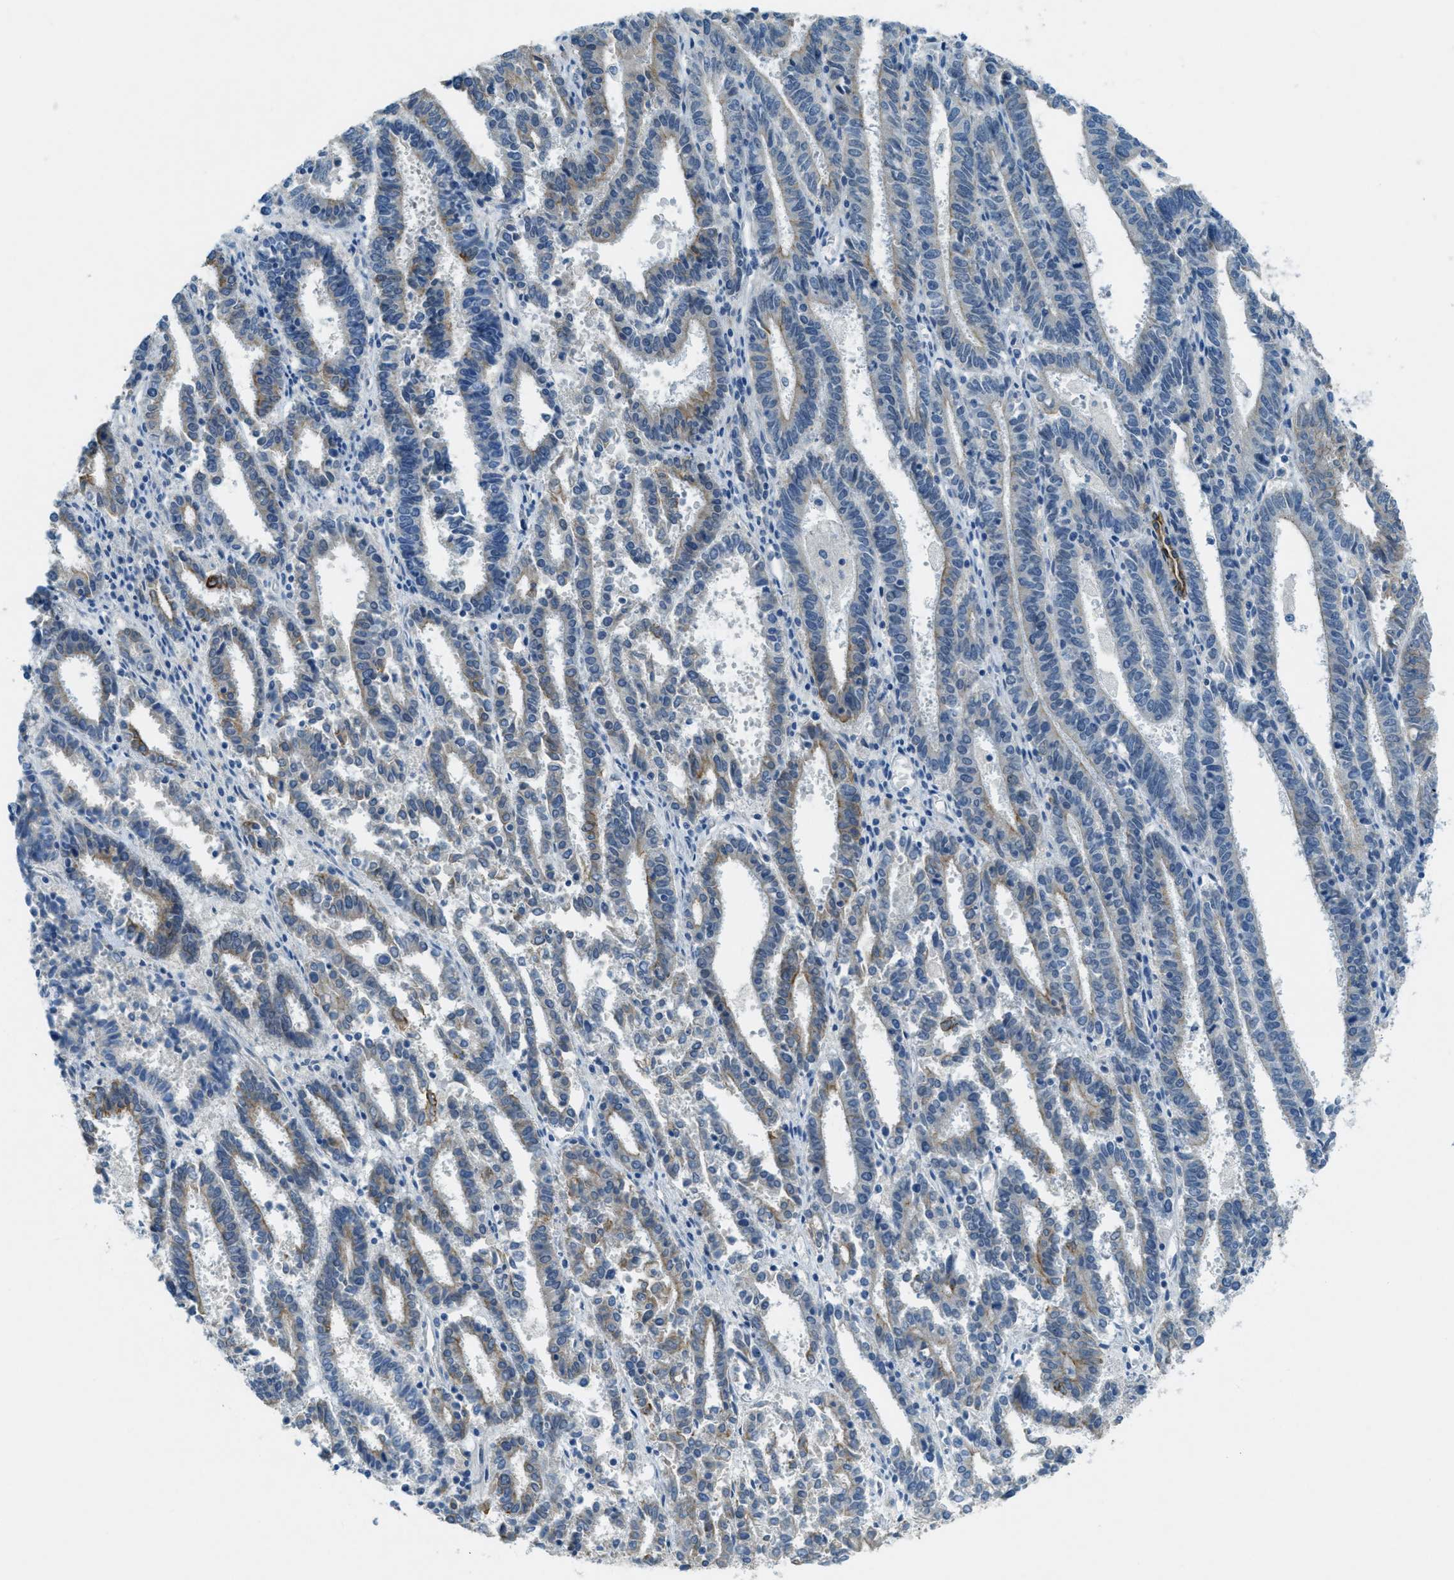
{"staining": {"intensity": "weak", "quantity": "<25%", "location": "cytoplasmic/membranous"}, "tissue": "endometrial cancer", "cell_type": "Tumor cells", "image_type": "cancer", "snomed": [{"axis": "morphology", "description": "Adenocarcinoma, NOS"}, {"axis": "topography", "description": "Uterus"}], "caption": "IHC micrograph of neoplastic tissue: human endometrial cancer stained with DAB (3,3'-diaminobenzidine) reveals no significant protein staining in tumor cells. (Stains: DAB (3,3'-diaminobenzidine) IHC with hematoxylin counter stain, Microscopy: brightfield microscopy at high magnification).", "gene": "KLHL8", "patient": {"sex": "female", "age": 83}}